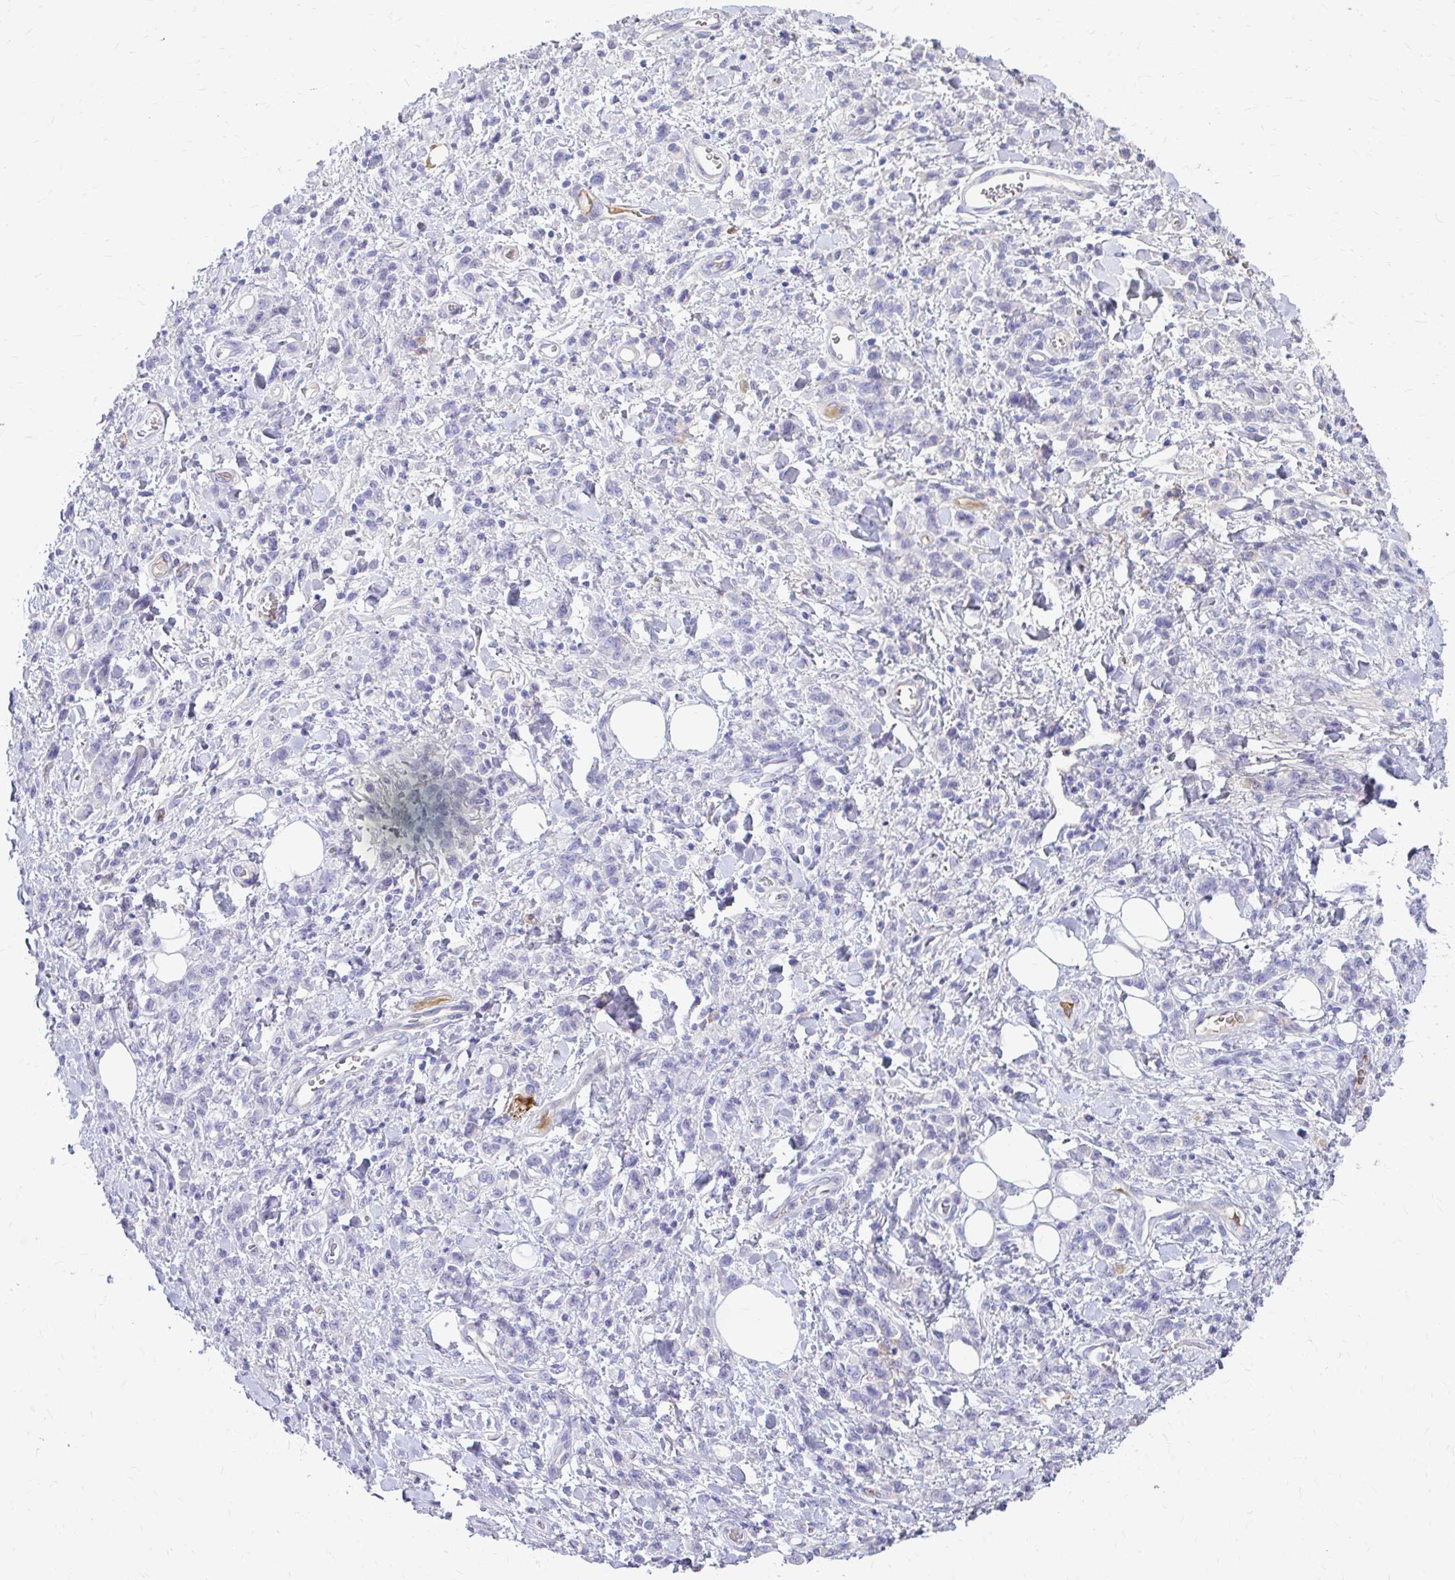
{"staining": {"intensity": "negative", "quantity": "none", "location": "none"}, "tissue": "stomach cancer", "cell_type": "Tumor cells", "image_type": "cancer", "snomed": [{"axis": "morphology", "description": "Adenocarcinoma, NOS"}, {"axis": "topography", "description": "Stomach"}], "caption": "This is an immunohistochemistry photomicrograph of human stomach cancer (adenocarcinoma). There is no expression in tumor cells.", "gene": "CFH", "patient": {"sex": "male", "age": 77}}